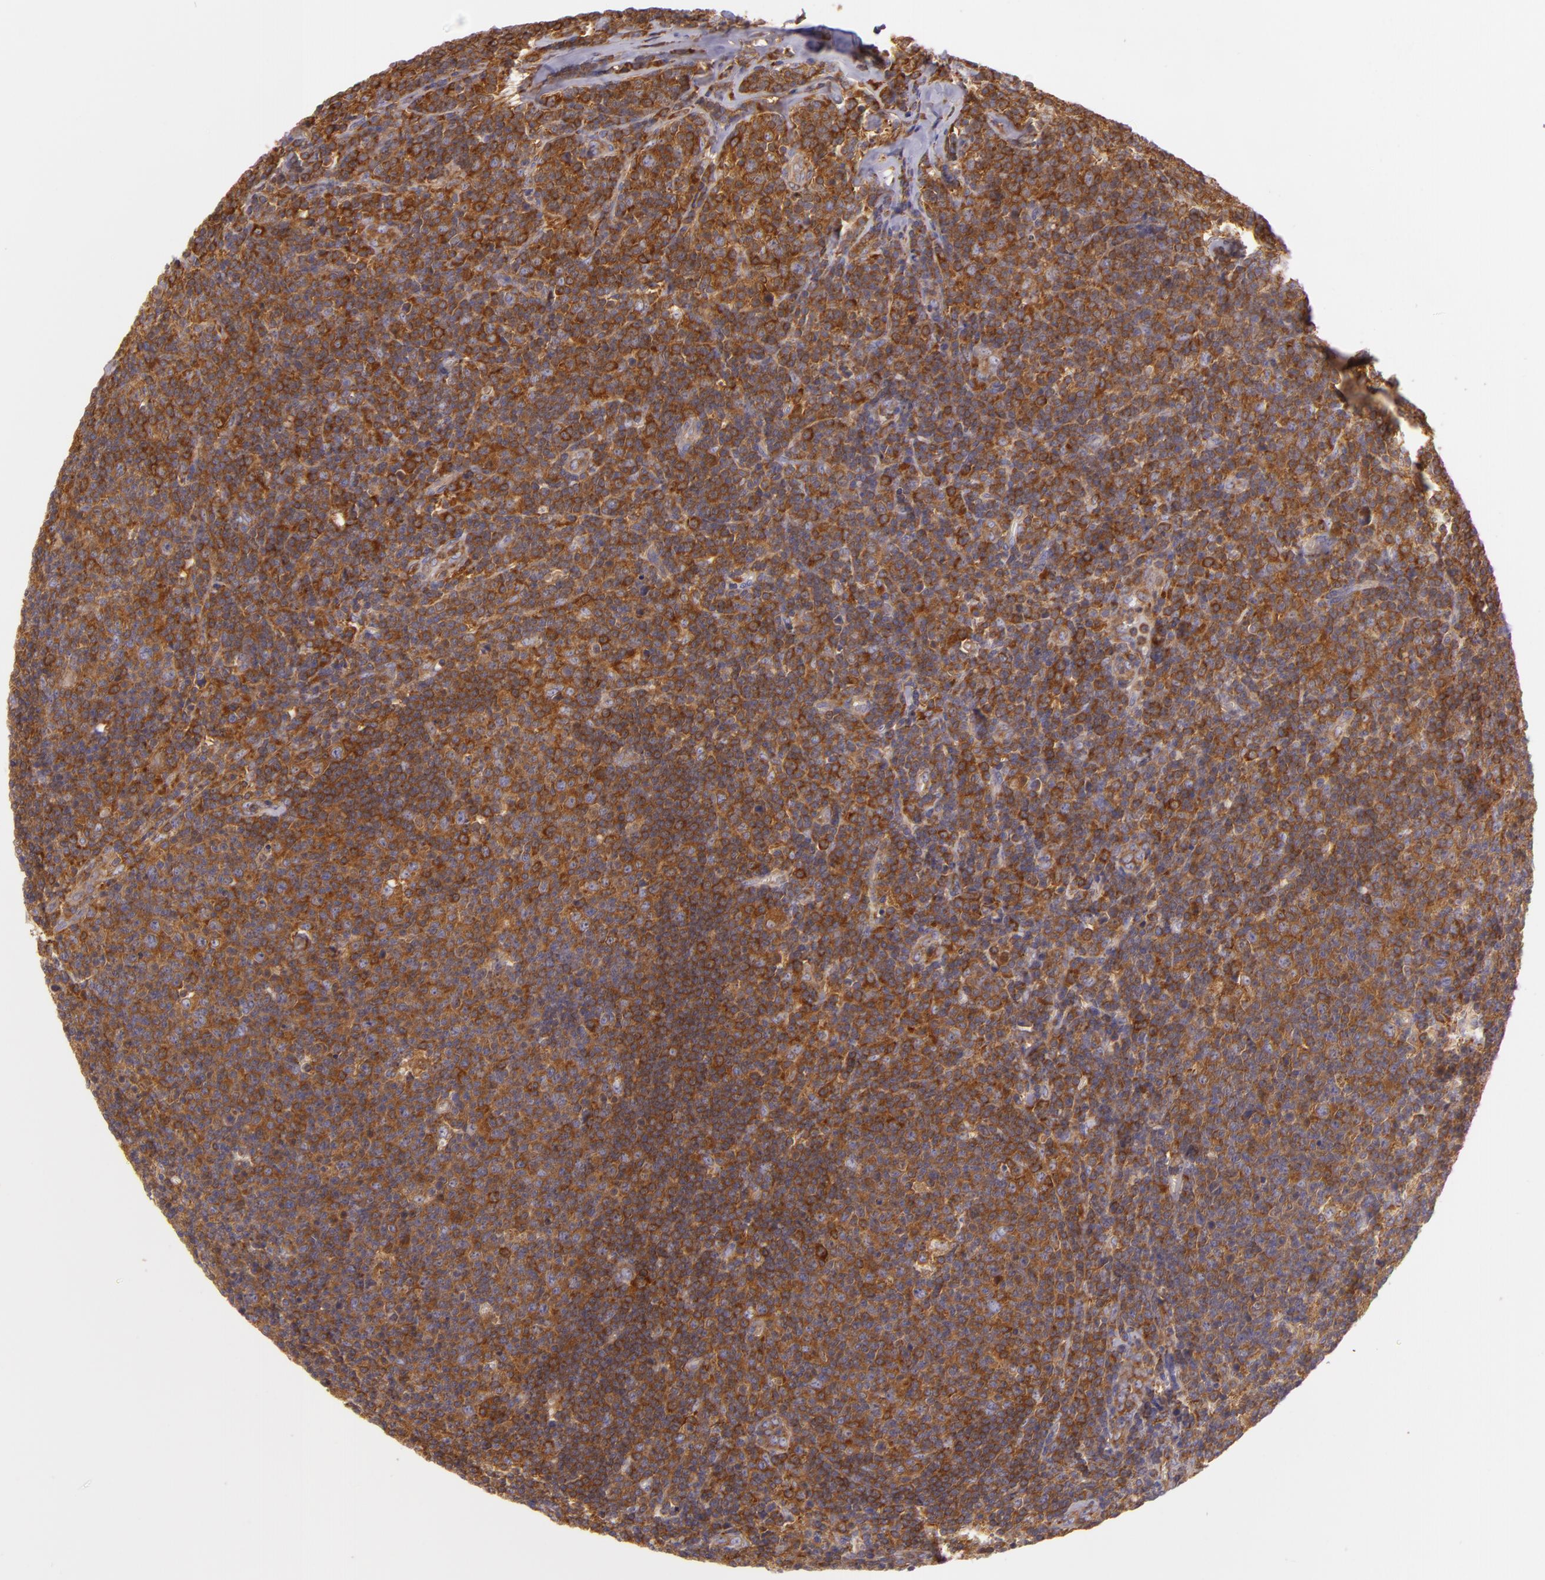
{"staining": {"intensity": "strong", "quantity": ">75%", "location": "cytoplasmic/membranous"}, "tissue": "lymphoma", "cell_type": "Tumor cells", "image_type": "cancer", "snomed": [{"axis": "morphology", "description": "Malignant lymphoma, non-Hodgkin's type, Low grade"}, {"axis": "topography", "description": "Lymph node"}], "caption": "Human low-grade malignant lymphoma, non-Hodgkin's type stained with a protein marker displays strong staining in tumor cells.", "gene": "TLN1", "patient": {"sex": "male", "age": 74}}